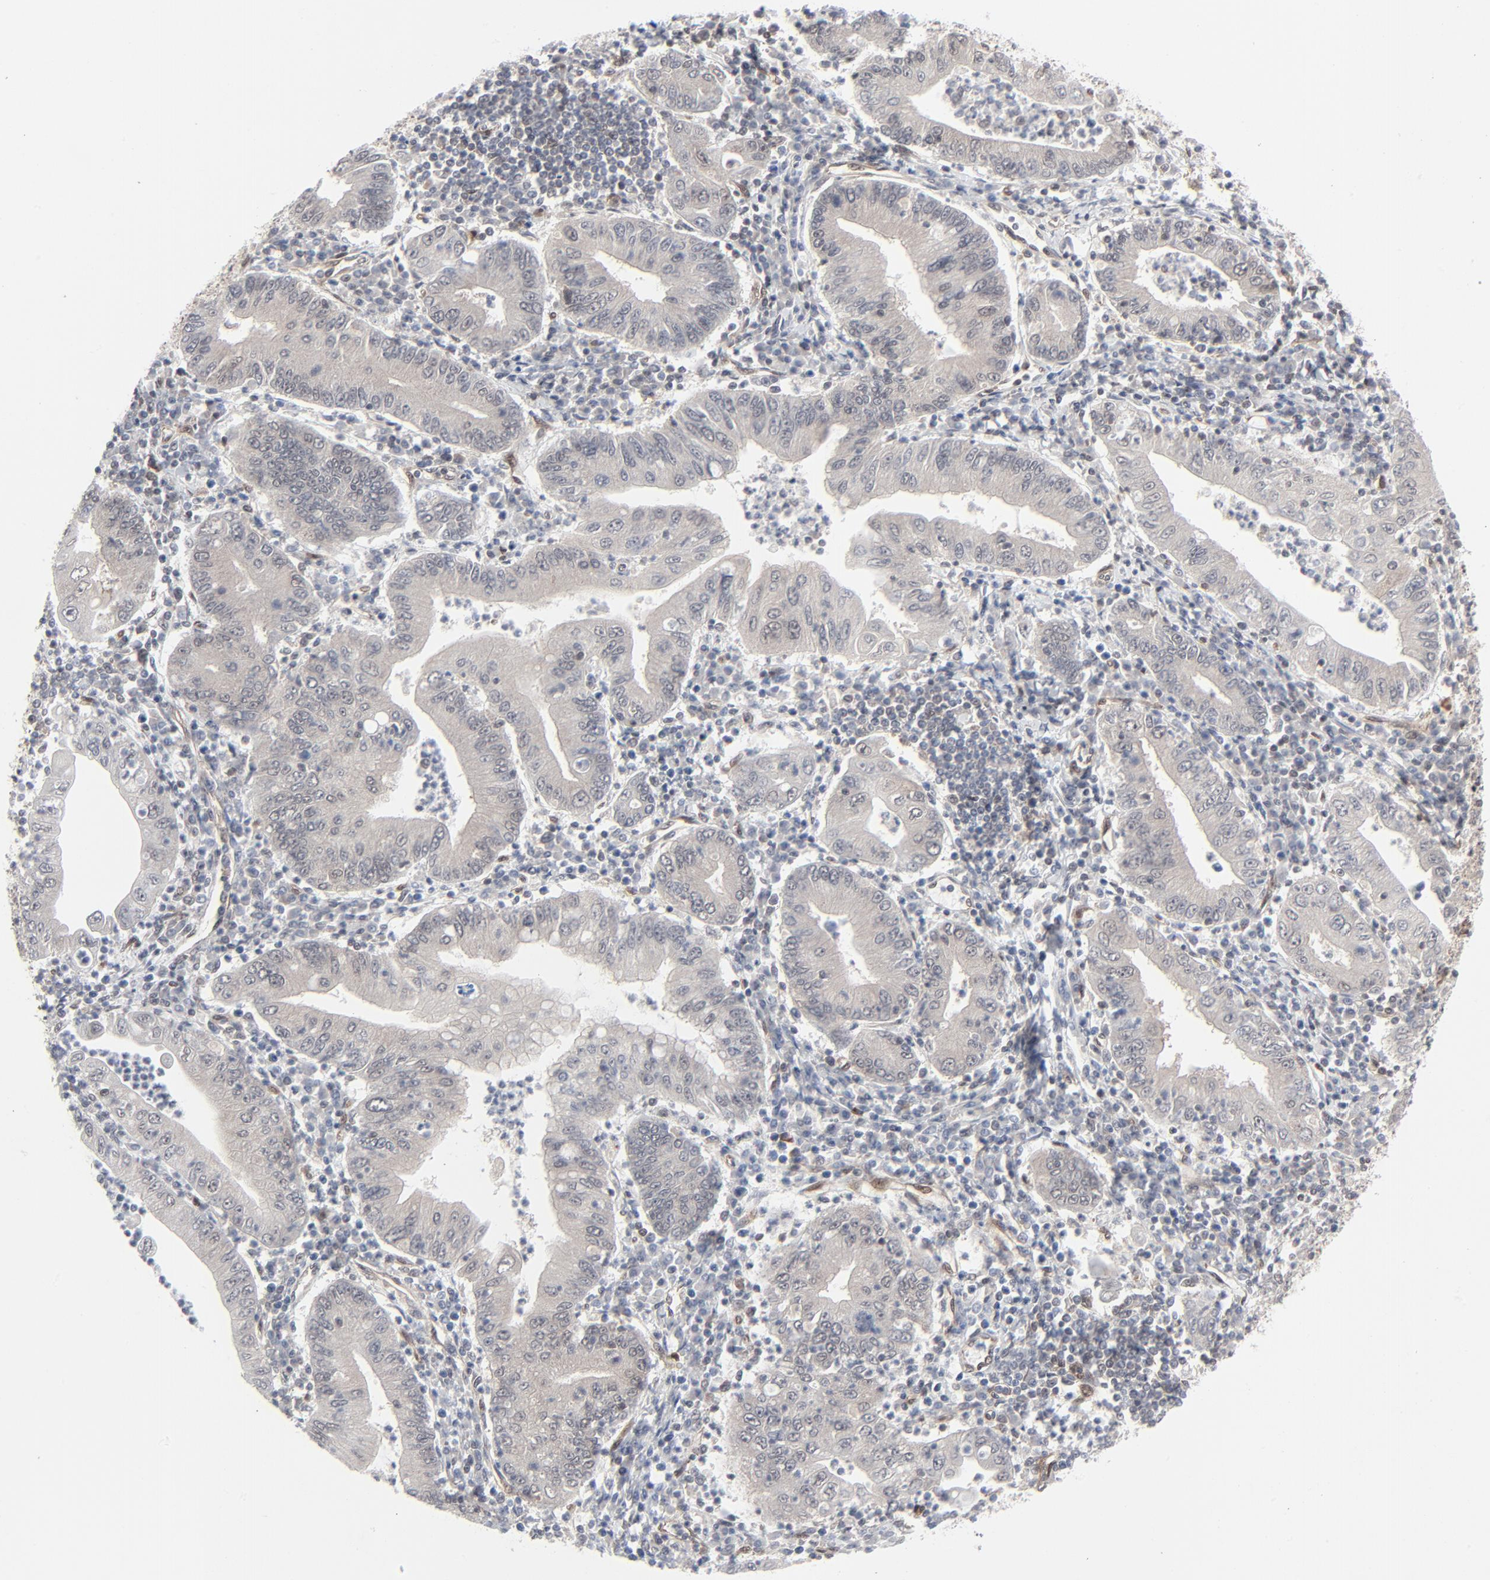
{"staining": {"intensity": "weak", "quantity": "25%-75%", "location": "cytoplasmic/membranous,nuclear"}, "tissue": "stomach cancer", "cell_type": "Tumor cells", "image_type": "cancer", "snomed": [{"axis": "morphology", "description": "Normal tissue, NOS"}, {"axis": "morphology", "description": "Adenocarcinoma, NOS"}, {"axis": "topography", "description": "Esophagus"}, {"axis": "topography", "description": "Stomach, upper"}, {"axis": "topography", "description": "Peripheral nerve tissue"}], "caption": "Immunohistochemistry staining of adenocarcinoma (stomach), which shows low levels of weak cytoplasmic/membranous and nuclear staining in about 25%-75% of tumor cells indicating weak cytoplasmic/membranous and nuclear protein positivity. The staining was performed using DAB (3,3'-diaminobenzidine) (brown) for protein detection and nuclei were counterstained in hematoxylin (blue).", "gene": "AKT1", "patient": {"sex": "male", "age": 62}}